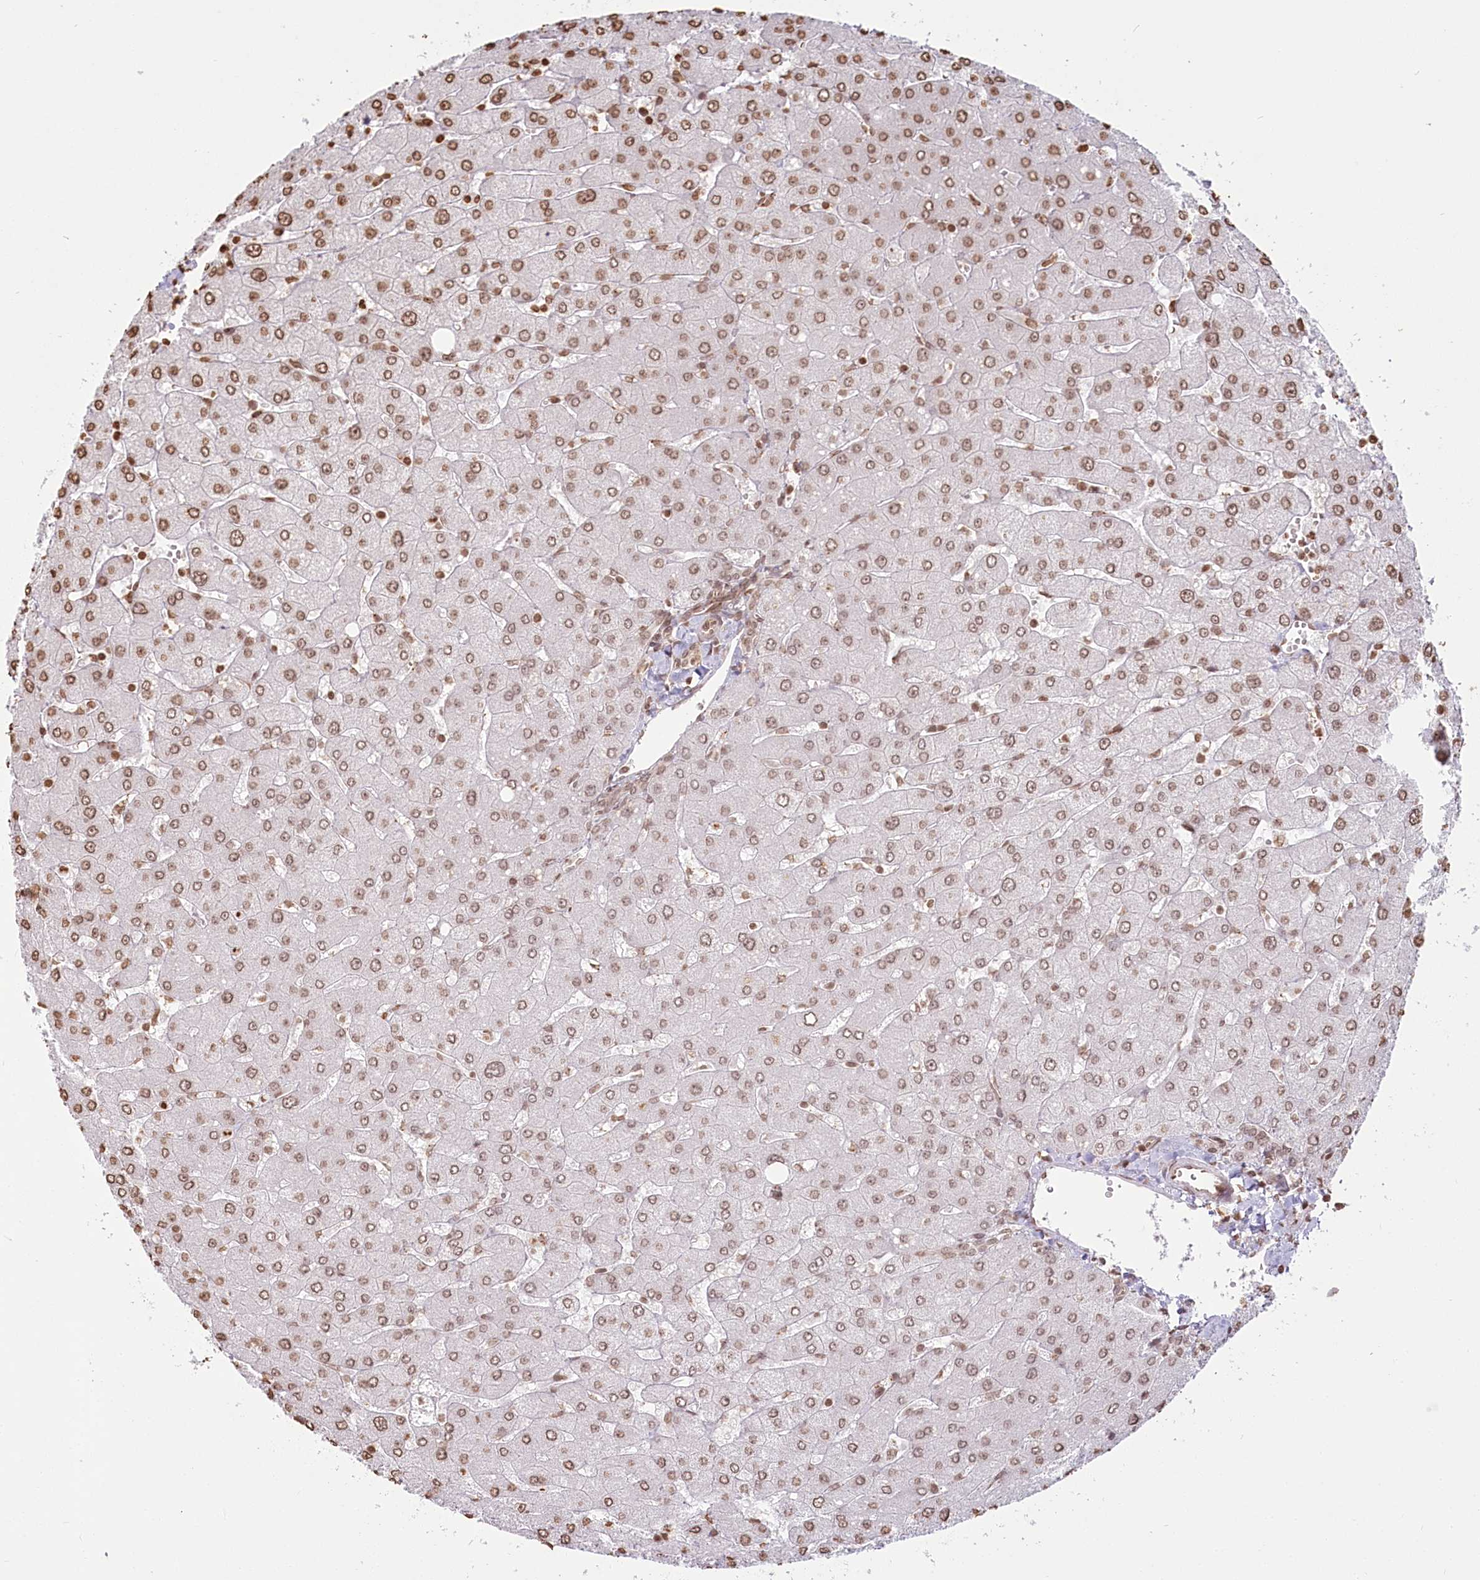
{"staining": {"intensity": "moderate", "quantity": ">75%", "location": "nuclear"}, "tissue": "liver", "cell_type": "Cholangiocytes", "image_type": "normal", "snomed": [{"axis": "morphology", "description": "Normal tissue, NOS"}, {"axis": "topography", "description": "Liver"}], "caption": "Moderate nuclear positivity for a protein is present in approximately >75% of cholangiocytes of benign liver using immunohistochemistry.", "gene": "FAM13A", "patient": {"sex": "male", "age": 55}}